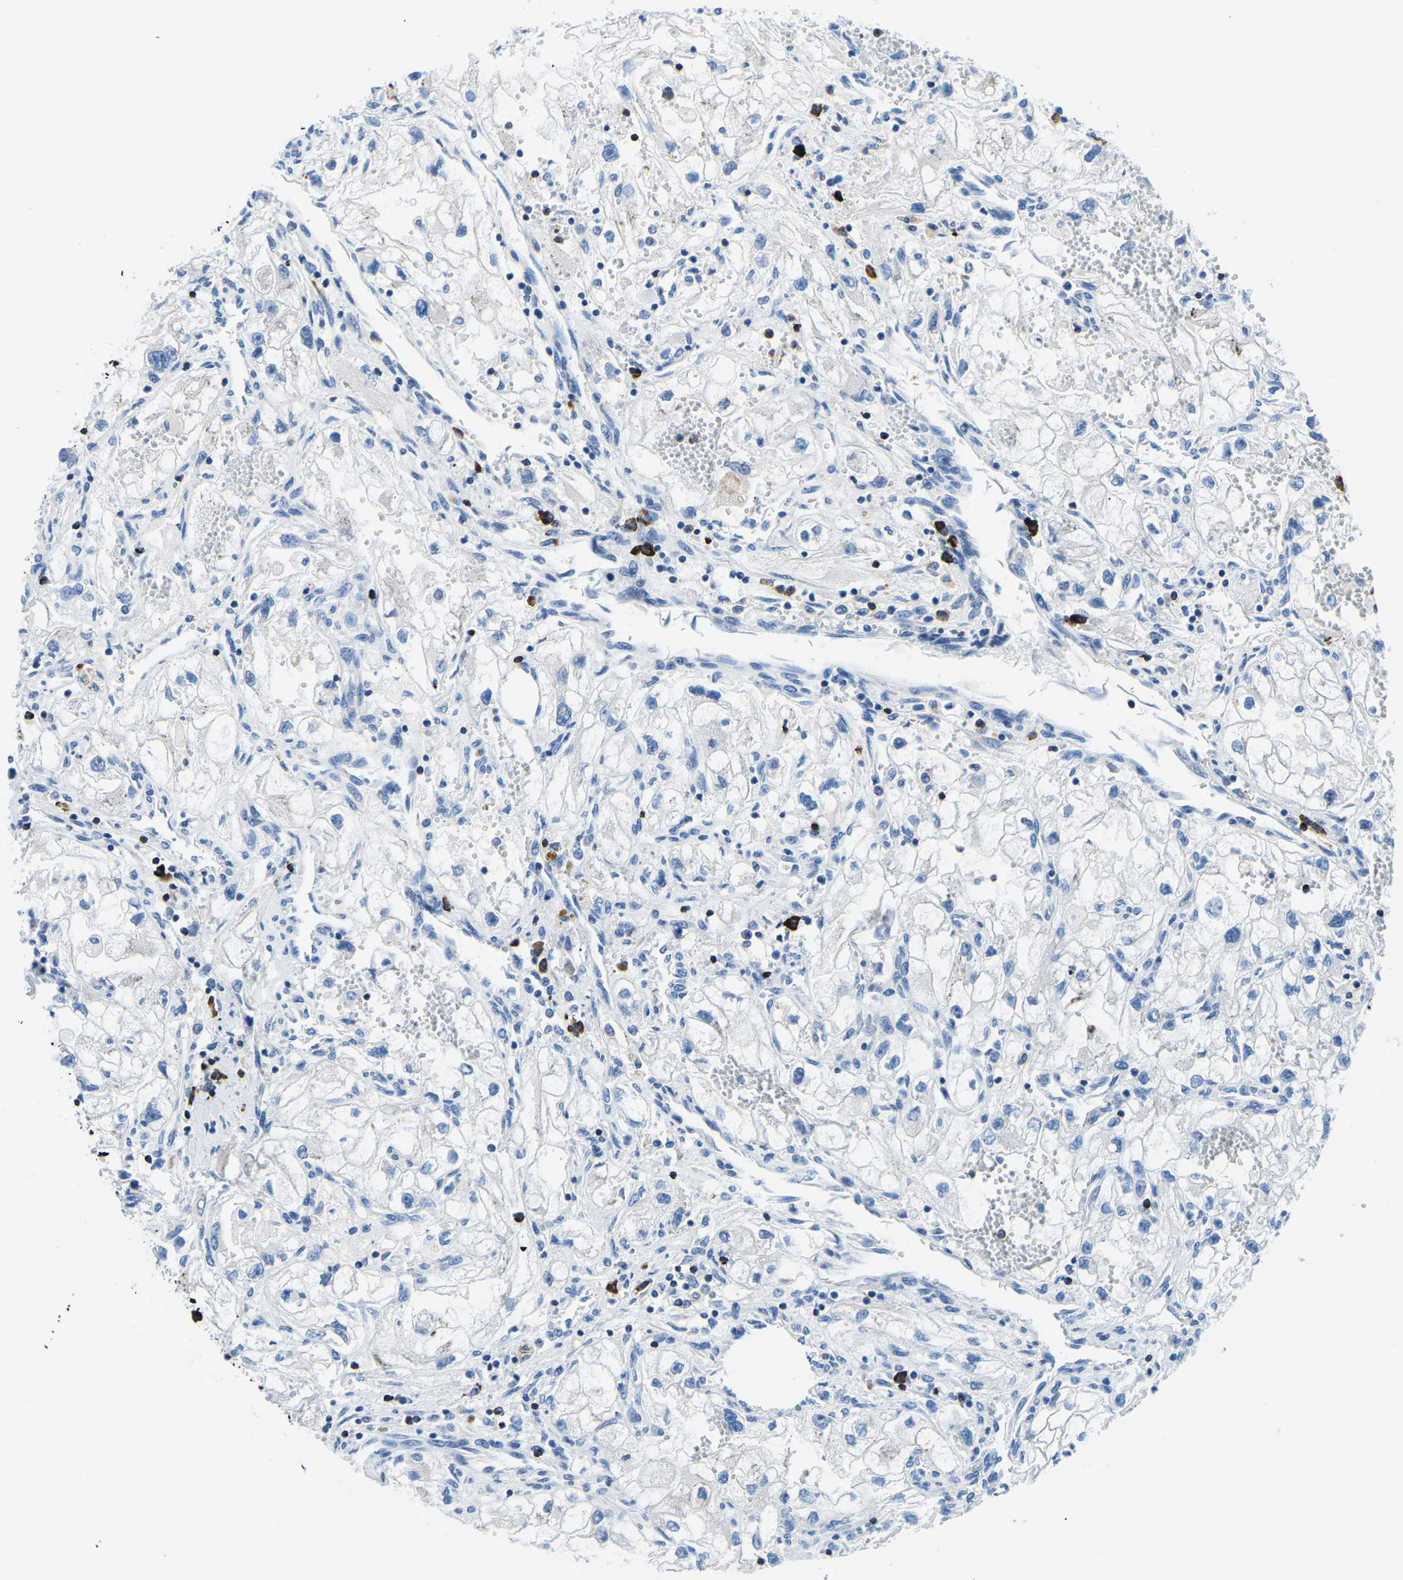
{"staining": {"intensity": "negative", "quantity": "none", "location": "none"}, "tissue": "renal cancer", "cell_type": "Tumor cells", "image_type": "cancer", "snomed": [{"axis": "morphology", "description": "Adenocarcinoma, NOS"}, {"axis": "topography", "description": "Kidney"}], "caption": "This image is of renal cancer (adenocarcinoma) stained with IHC to label a protein in brown with the nuclei are counter-stained blue. There is no staining in tumor cells.", "gene": "MC4R", "patient": {"sex": "female", "age": 70}}